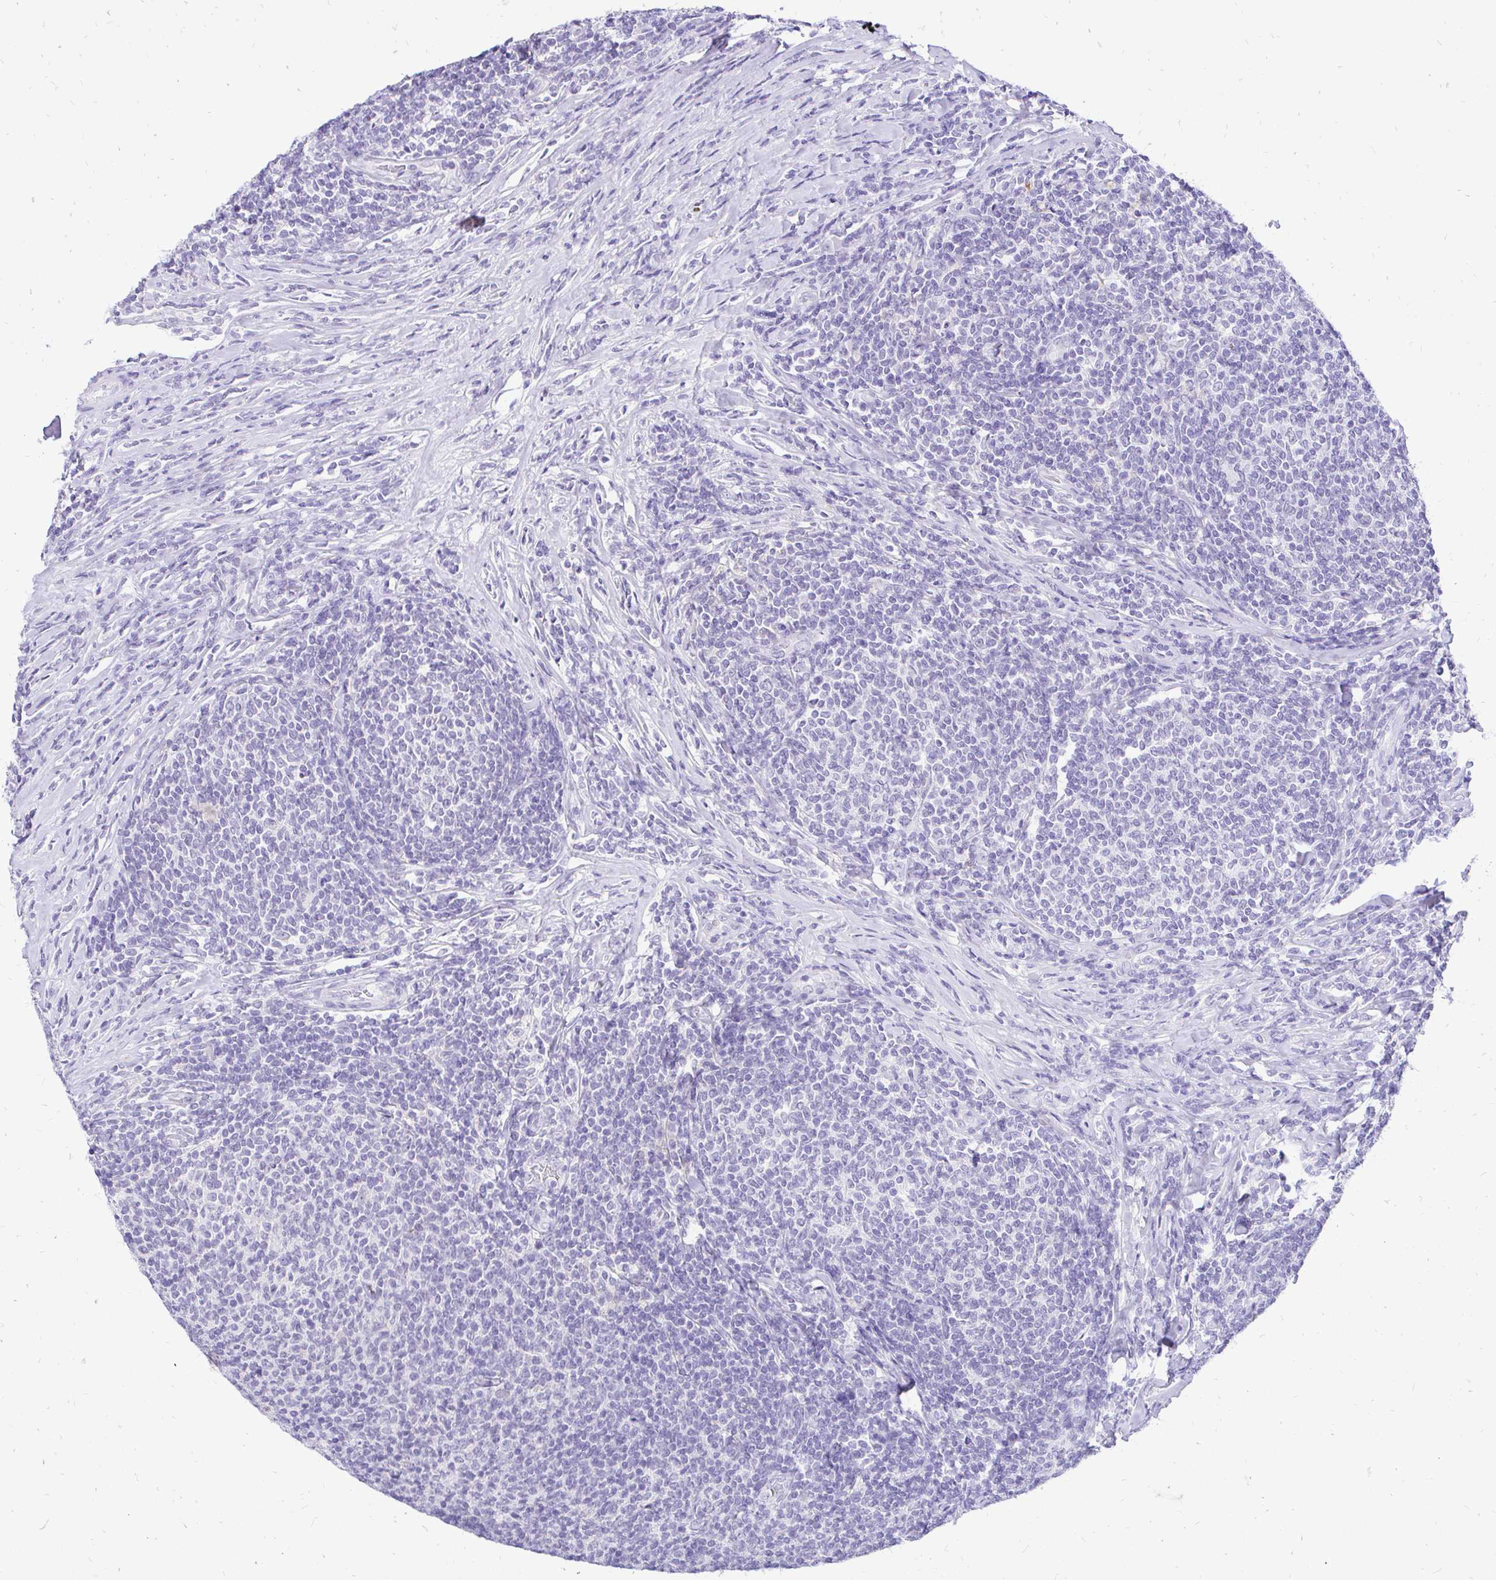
{"staining": {"intensity": "negative", "quantity": "none", "location": "none"}, "tissue": "lymphoma", "cell_type": "Tumor cells", "image_type": "cancer", "snomed": [{"axis": "morphology", "description": "Malignant lymphoma, non-Hodgkin's type, Low grade"}, {"axis": "topography", "description": "Lymph node"}], "caption": "This is a micrograph of immunohistochemistry (IHC) staining of lymphoma, which shows no expression in tumor cells.", "gene": "FATE1", "patient": {"sex": "male", "age": 52}}